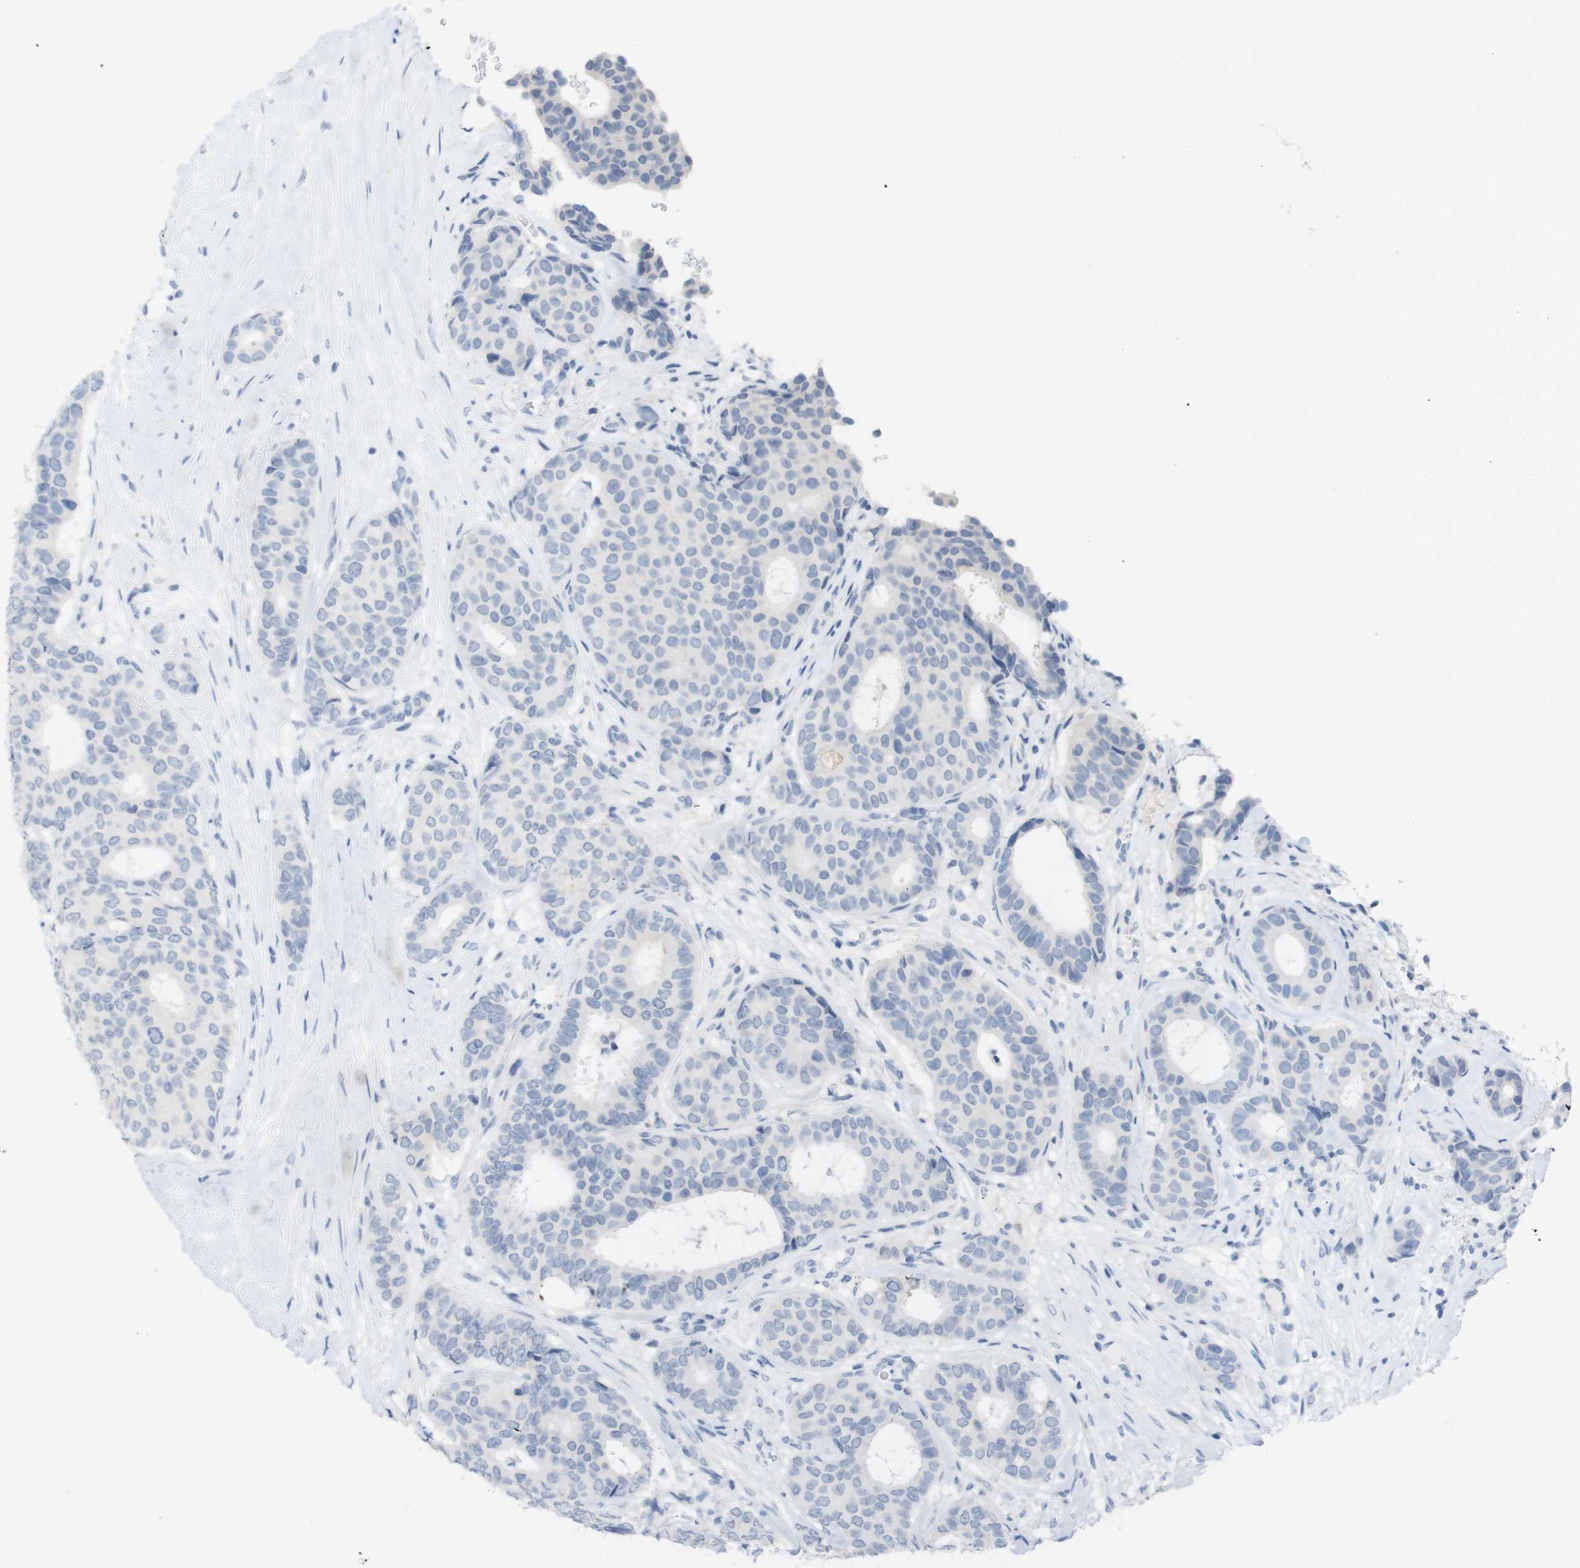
{"staining": {"intensity": "negative", "quantity": "none", "location": "none"}, "tissue": "breast cancer", "cell_type": "Tumor cells", "image_type": "cancer", "snomed": [{"axis": "morphology", "description": "Duct carcinoma"}, {"axis": "topography", "description": "Breast"}], "caption": "Tumor cells are negative for brown protein staining in breast cancer. Brightfield microscopy of IHC stained with DAB (3,3'-diaminobenzidine) (brown) and hematoxylin (blue), captured at high magnification.", "gene": "LAG3", "patient": {"sex": "female", "age": 75}}